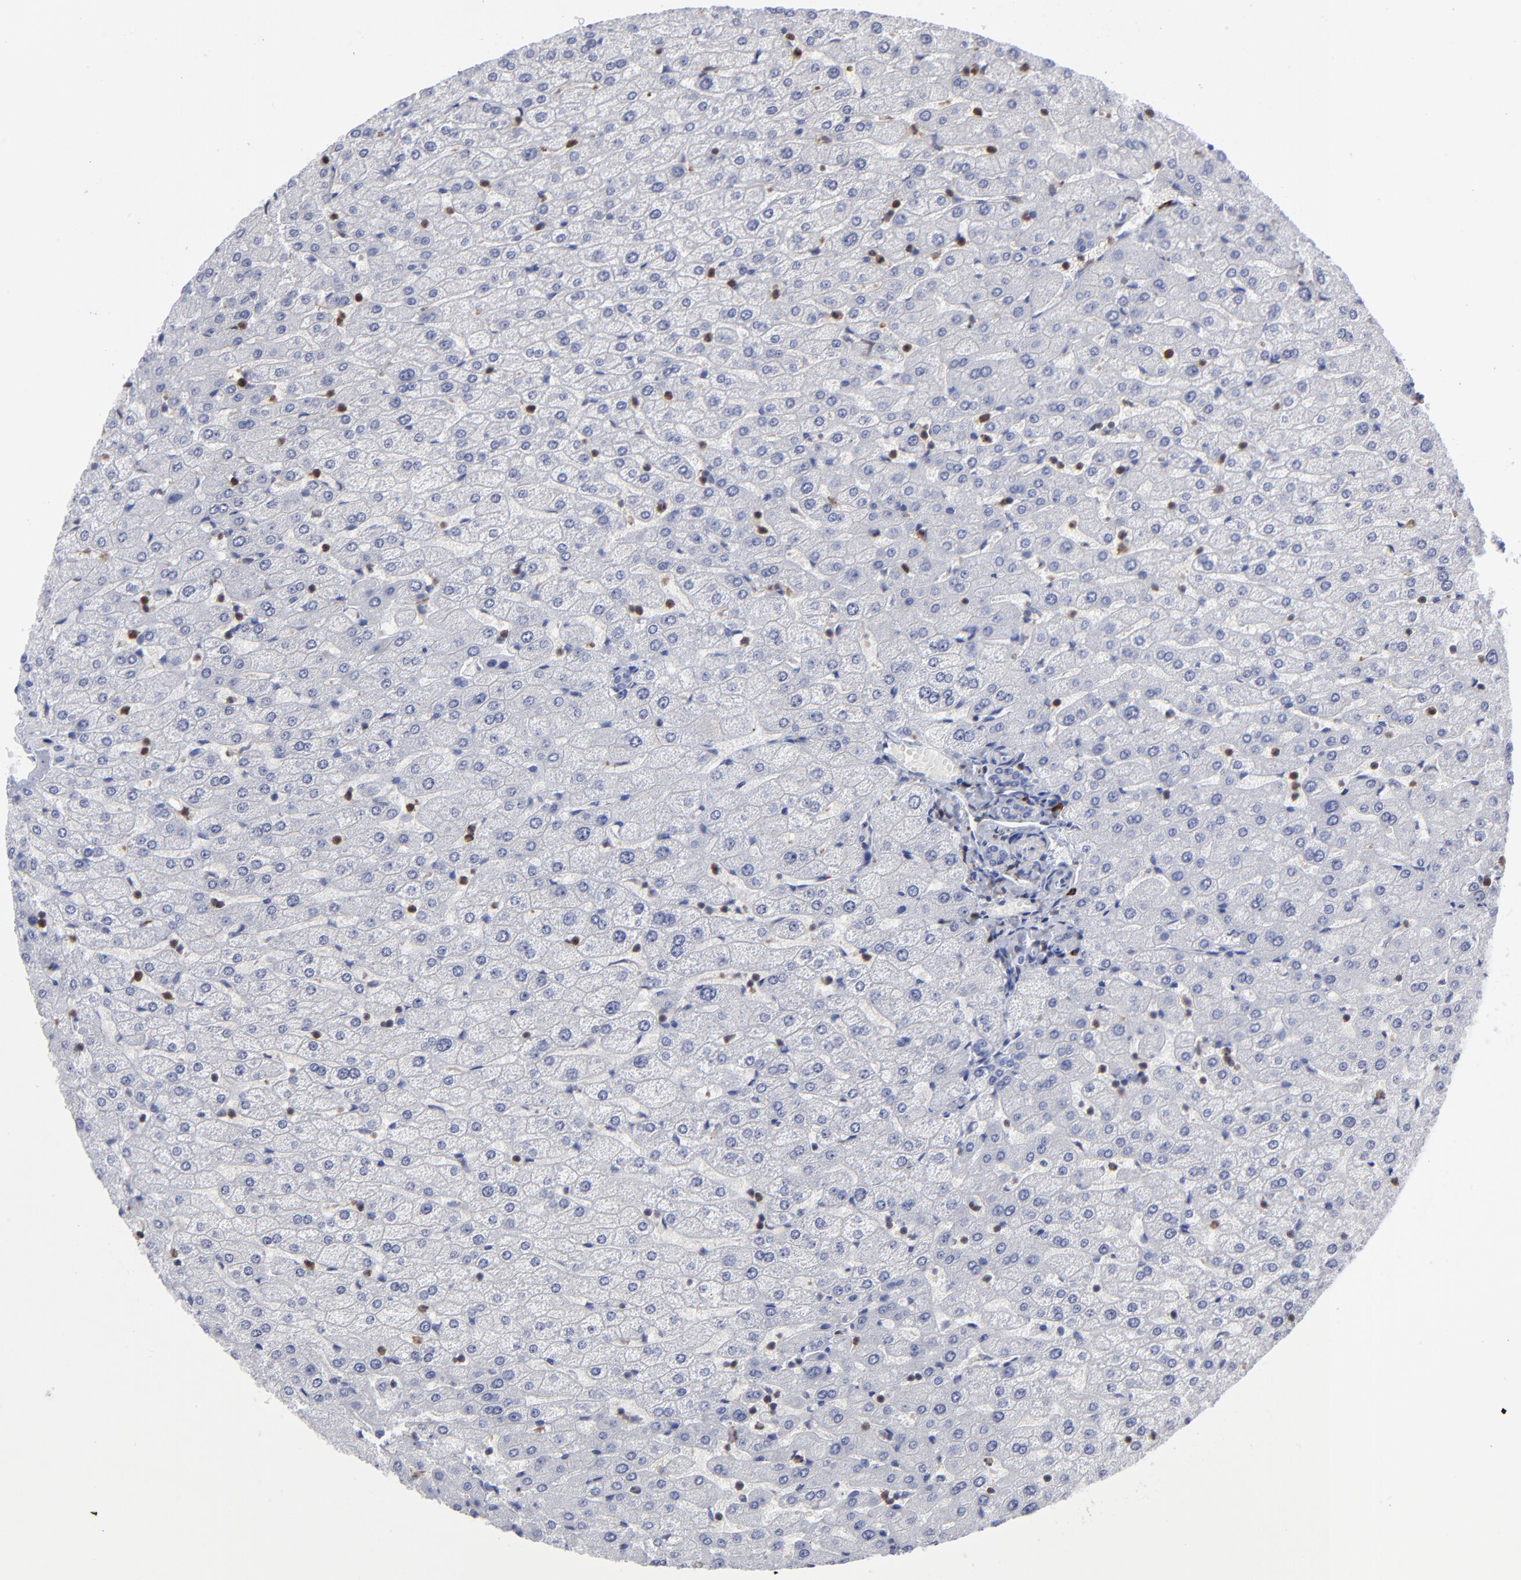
{"staining": {"intensity": "negative", "quantity": "none", "location": "none"}, "tissue": "liver", "cell_type": "Cholangiocytes", "image_type": "normal", "snomed": [{"axis": "morphology", "description": "Normal tissue, NOS"}, {"axis": "morphology", "description": "Fibrosis, NOS"}, {"axis": "topography", "description": "Liver"}], "caption": "Immunohistochemistry (IHC) of normal liver exhibits no positivity in cholangiocytes.", "gene": "TBXT", "patient": {"sex": "female", "age": 29}}